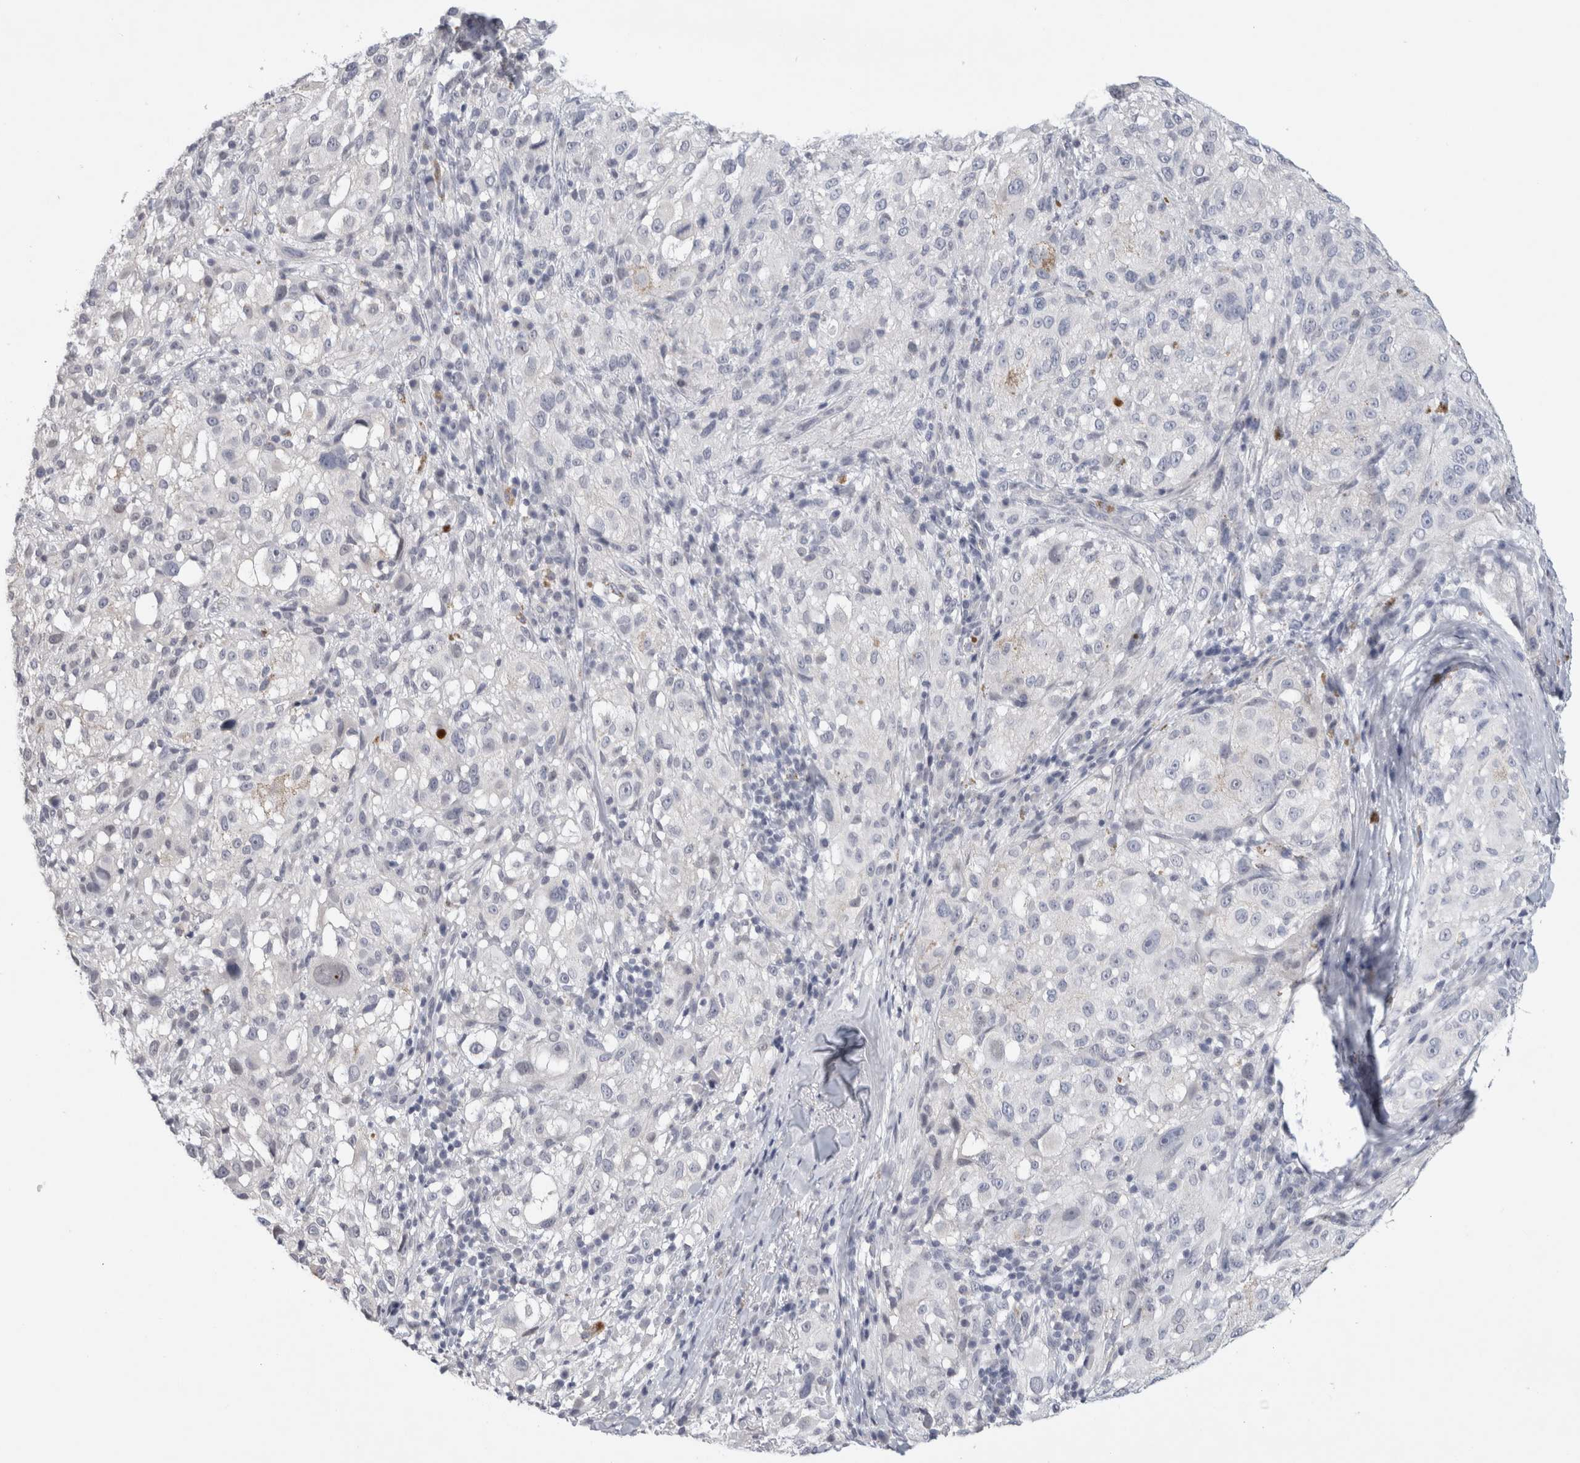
{"staining": {"intensity": "negative", "quantity": "none", "location": "none"}, "tissue": "melanoma", "cell_type": "Tumor cells", "image_type": "cancer", "snomed": [{"axis": "morphology", "description": "Necrosis, NOS"}, {"axis": "morphology", "description": "Malignant melanoma, NOS"}, {"axis": "topography", "description": "Skin"}], "caption": "High power microscopy micrograph of an immunohistochemistry histopathology image of malignant melanoma, revealing no significant expression in tumor cells.", "gene": "TONSL", "patient": {"sex": "female", "age": 87}}